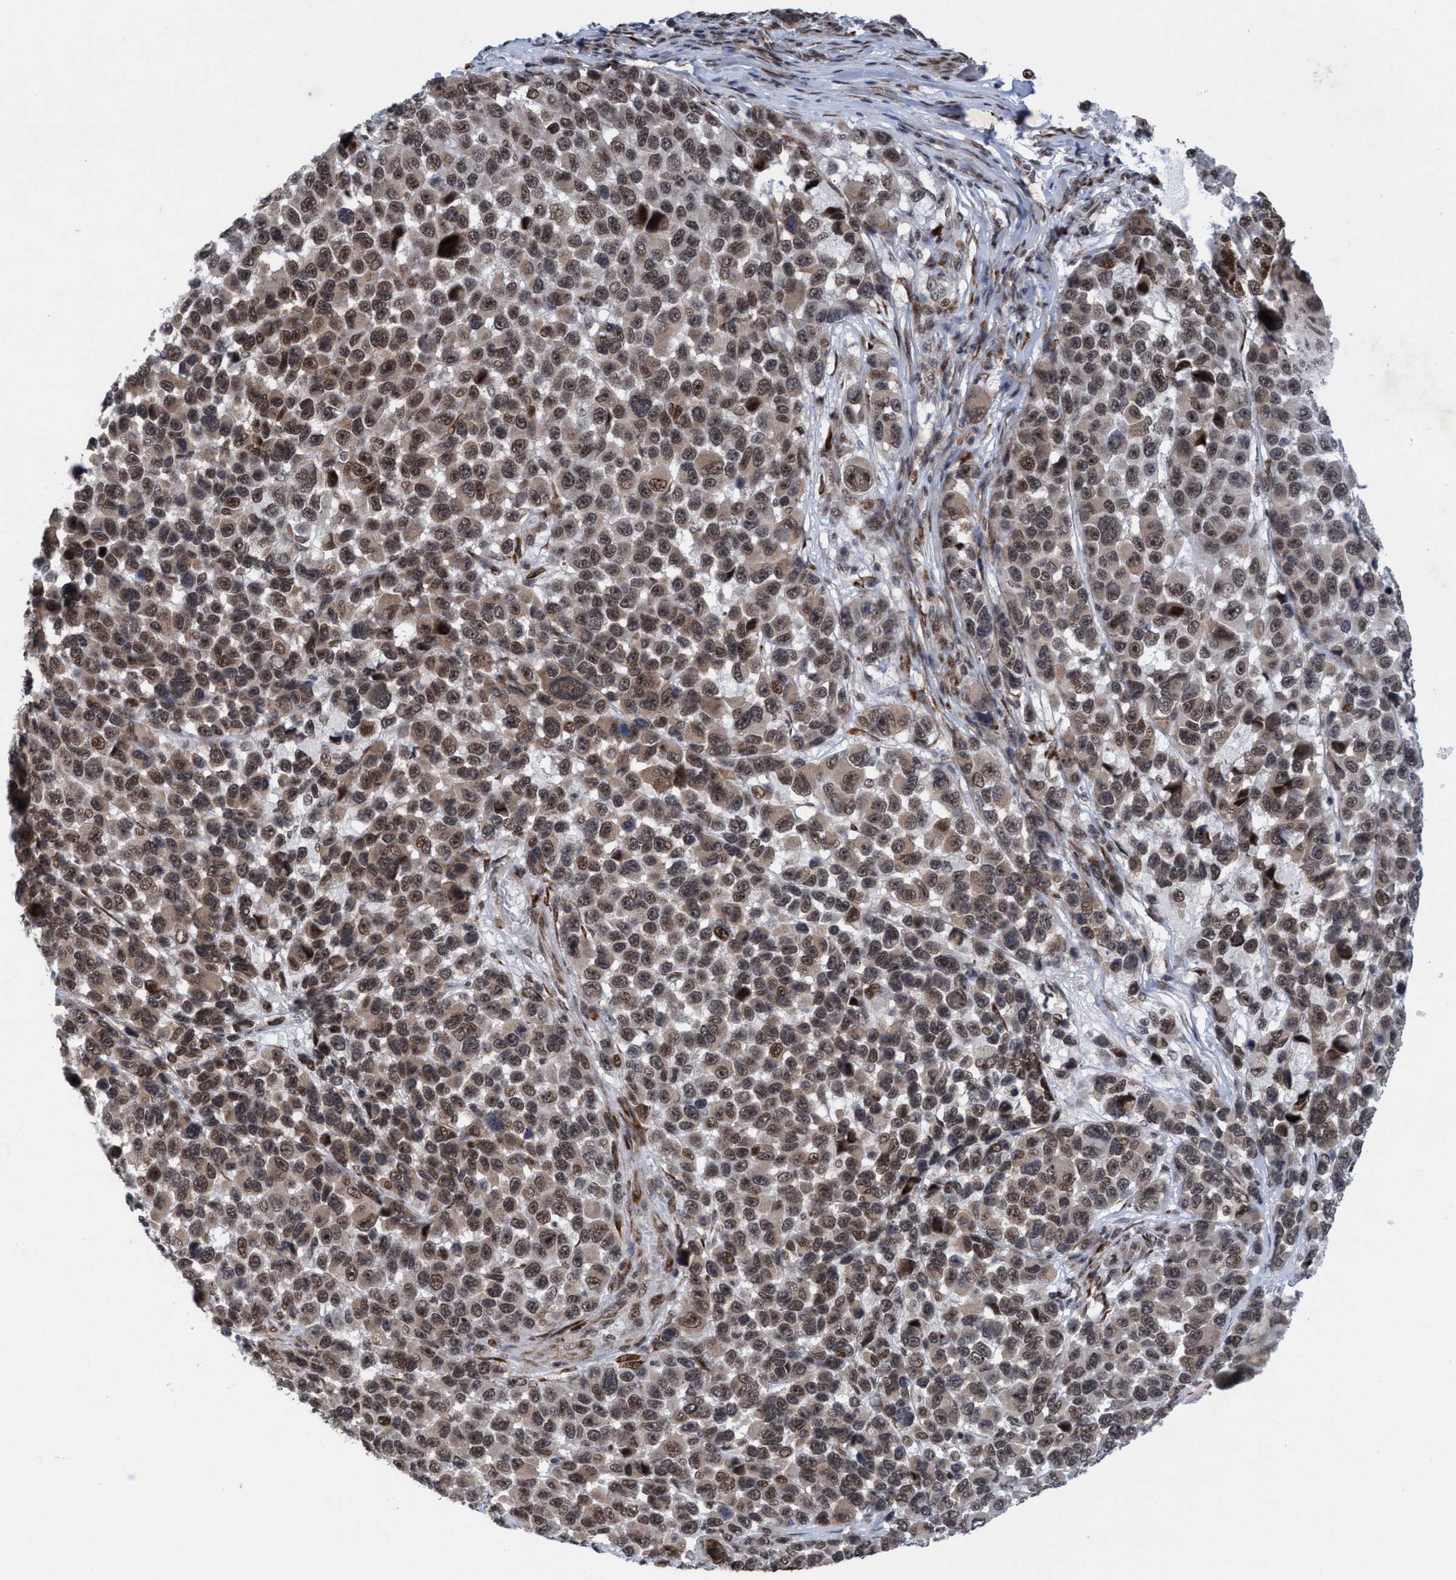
{"staining": {"intensity": "moderate", "quantity": ">75%", "location": "nuclear"}, "tissue": "melanoma", "cell_type": "Tumor cells", "image_type": "cancer", "snomed": [{"axis": "morphology", "description": "Malignant melanoma, NOS"}, {"axis": "topography", "description": "Skin"}], "caption": "Malignant melanoma stained with a brown dye demonstrates moderate nuclear positive staining in approximately >75% of tumor cells.", "gene": "GLT6D1", "patient": {"sex": "male", "age": 53}}